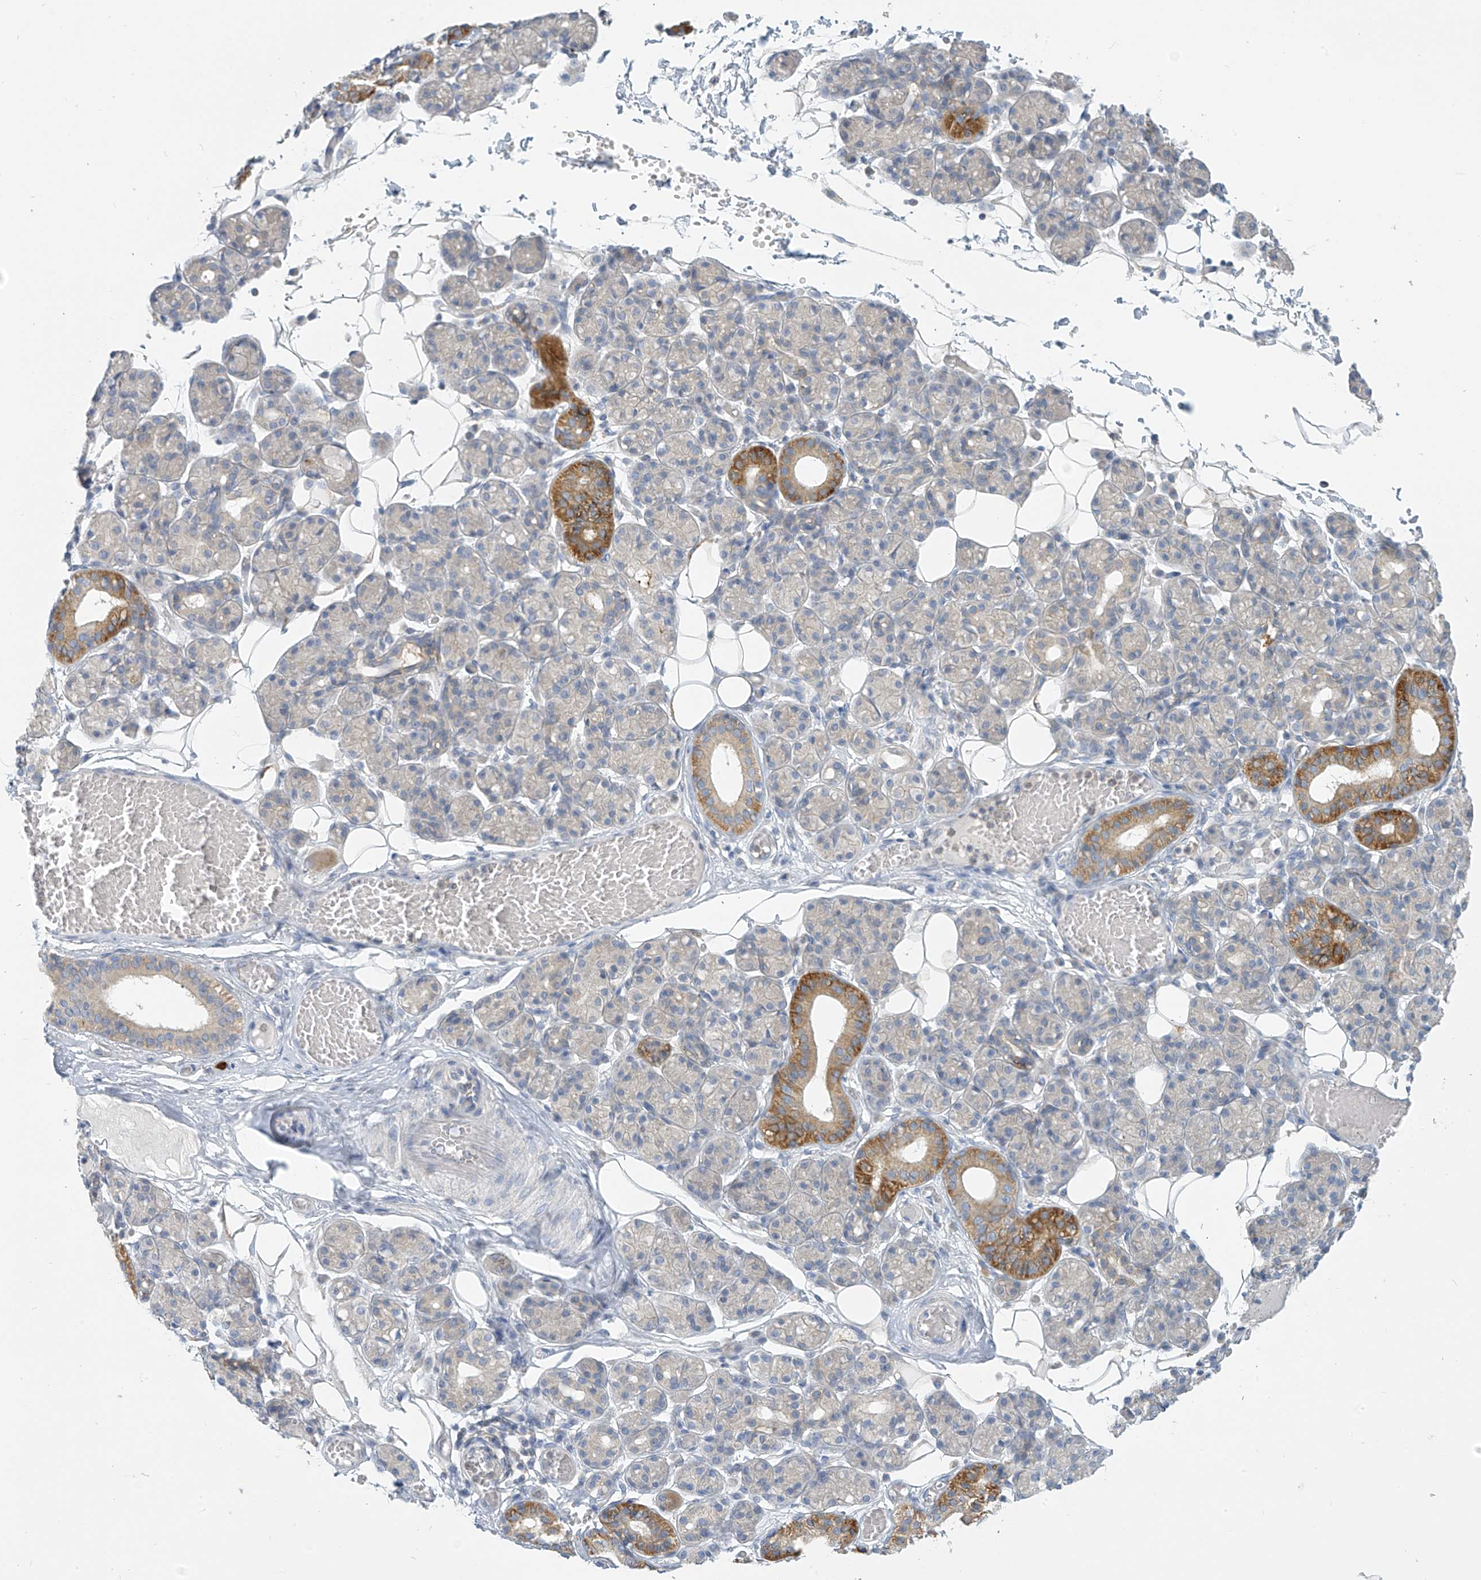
{"staining": {"intensity": "moderate", "quantity": "<25%", "location": "cytoplasmic/membranous"}, "tissue": "salivary gland", "cell_type": "Glandular cells", "image_type": "normal", "snomed": [{"axis": "morphology", "description": "Normal tissue, NOS"}, {"axis": "topography", "description": "Salivary gland"}], "caption": "Protein staining by IHC demonstrates moderate cytoplasmic/membranous positivity in about <25% of glandular cells in benign salivary gland. The staining was performed using DAB (3,3'-diaminobenzidine) to visualize the protein expression in brown, while the nuclei were stained in blue with hematoxylin (Magnification: 20x).", "gene": "SLC6A12", "patient": {"sex": "male", "age": 63}}